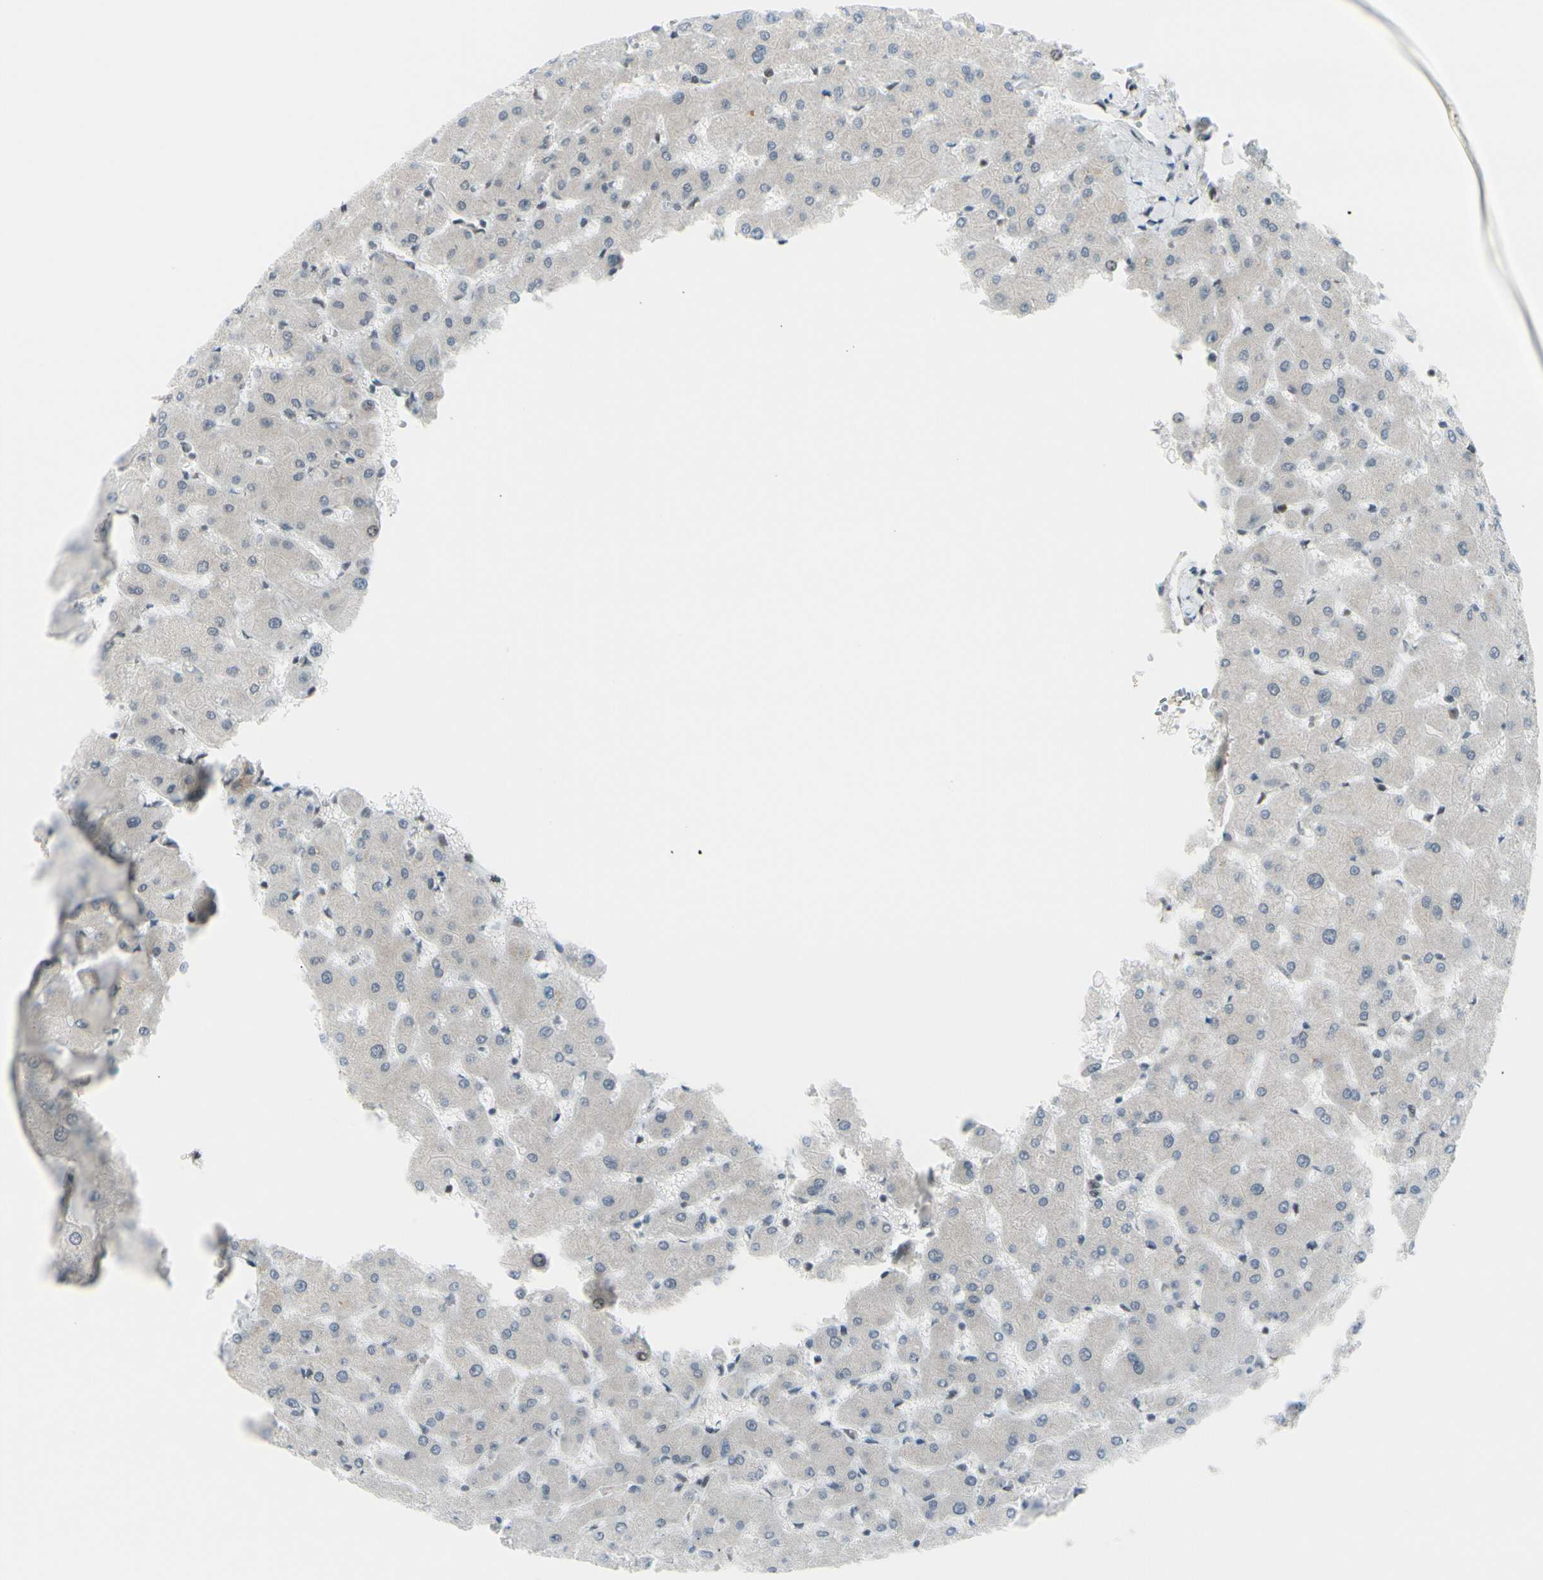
{"staining": {"intensity": "negative", "quantity": "none", "location": "none"}, "tissue": "liver", "cell_type": "Cholangiocytes", "image_type": "normal", "snomed": [{"axis": "morphology", "description": "Normal tissue, NOS"}, {"axis": "topography", "description": "Liver"}], "caption": "A histopathology image of liver stained for a protein exhibits no brown staining in cholangiocytes.", "gene": "BRMS1", "patient": {"sex": "female", "age": 63}}